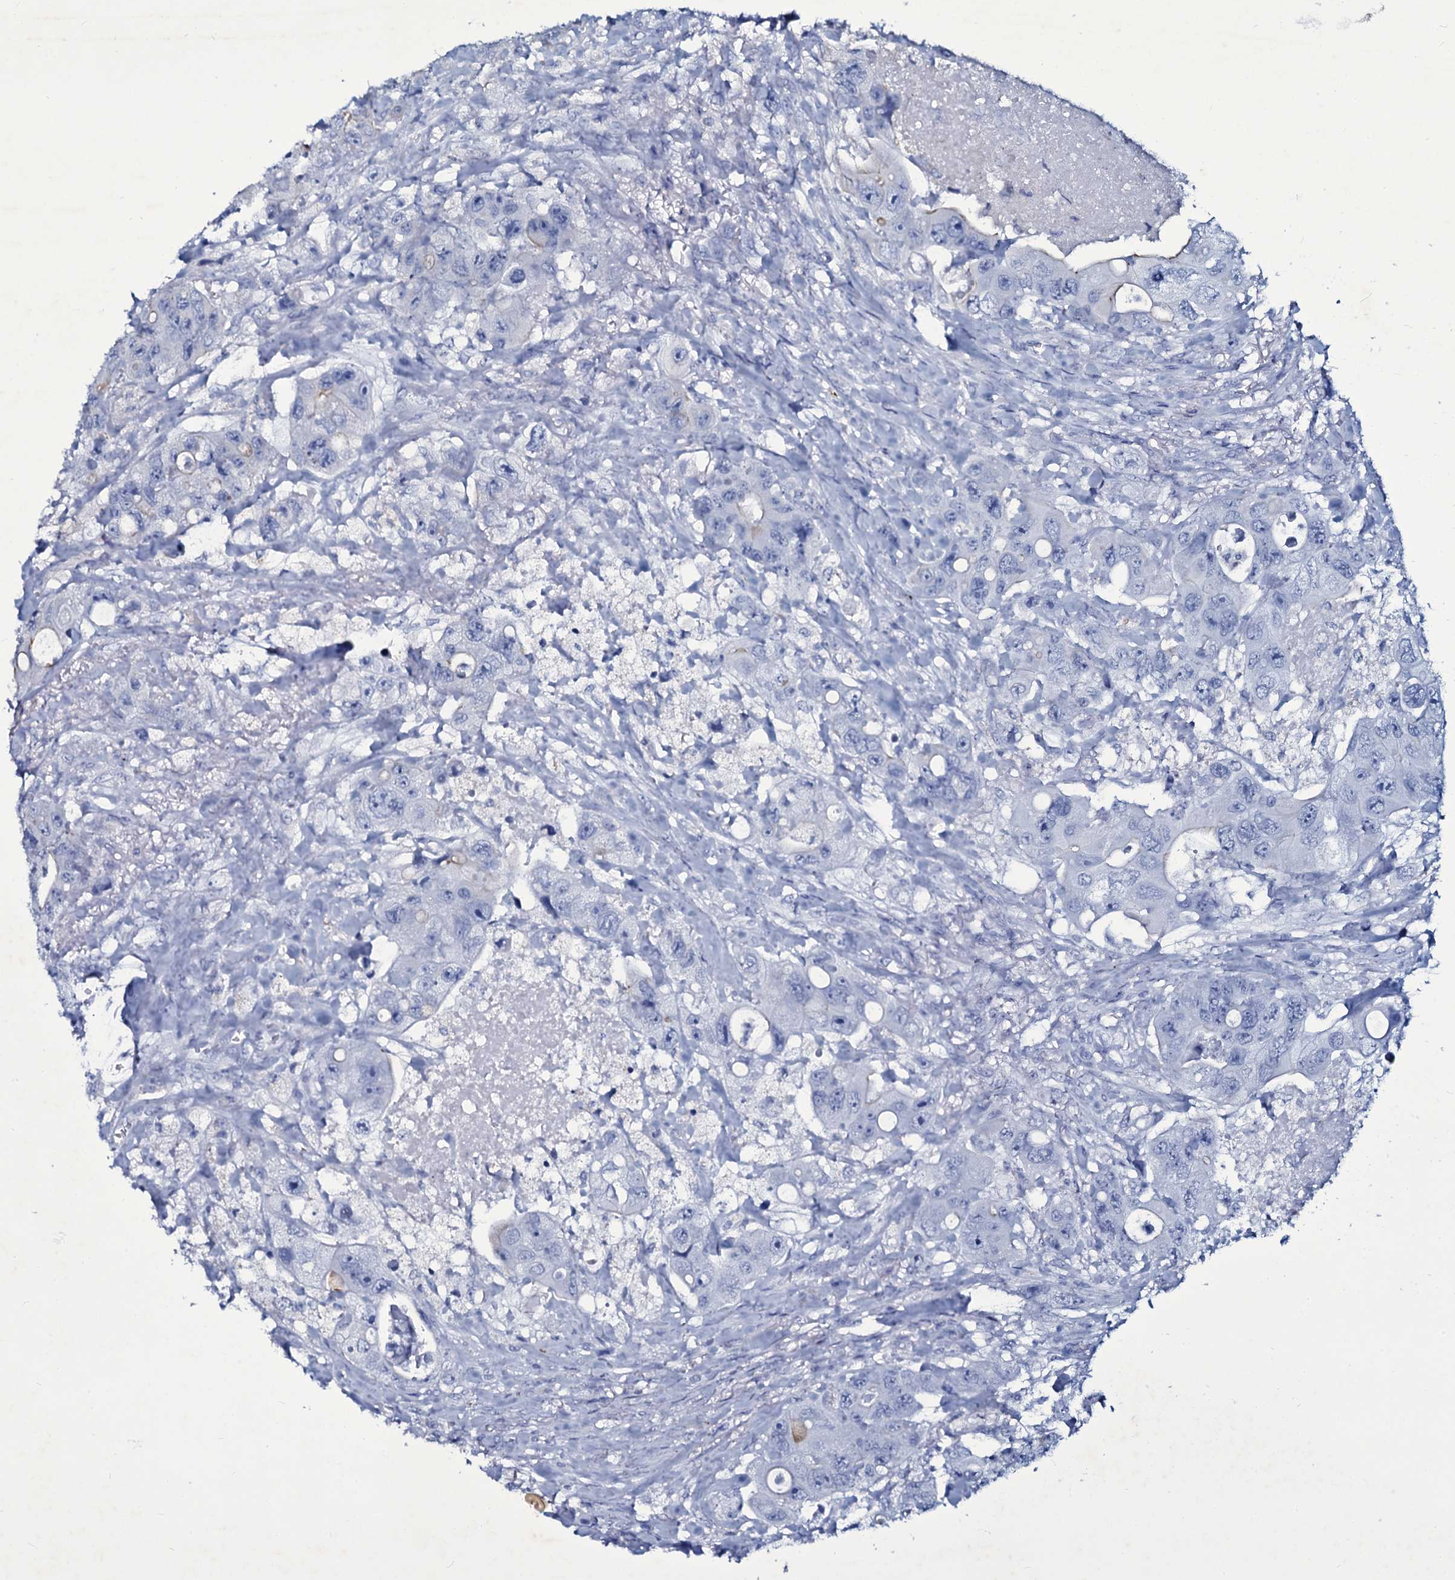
{"staining": {"intensity": "negative", "quantity": "none", "location": "none"}, "tissue": "colorectal cancer", "cell_type": "Tumor cells", "image_type": "cancer", "snomed": [{"axis": "morphology", "description": "Adenocarcinoma, NOS"}, {"axis": "topography", "description": "Colon"}], "caption": "High power microscopy photomicrograph of an immunohistochemistry (IHC) image of colorectal cancer, revealing no significant positivity in tumor cells.", "gene": "SELENOT", "patient": {"sex": "female", "age": 46}}